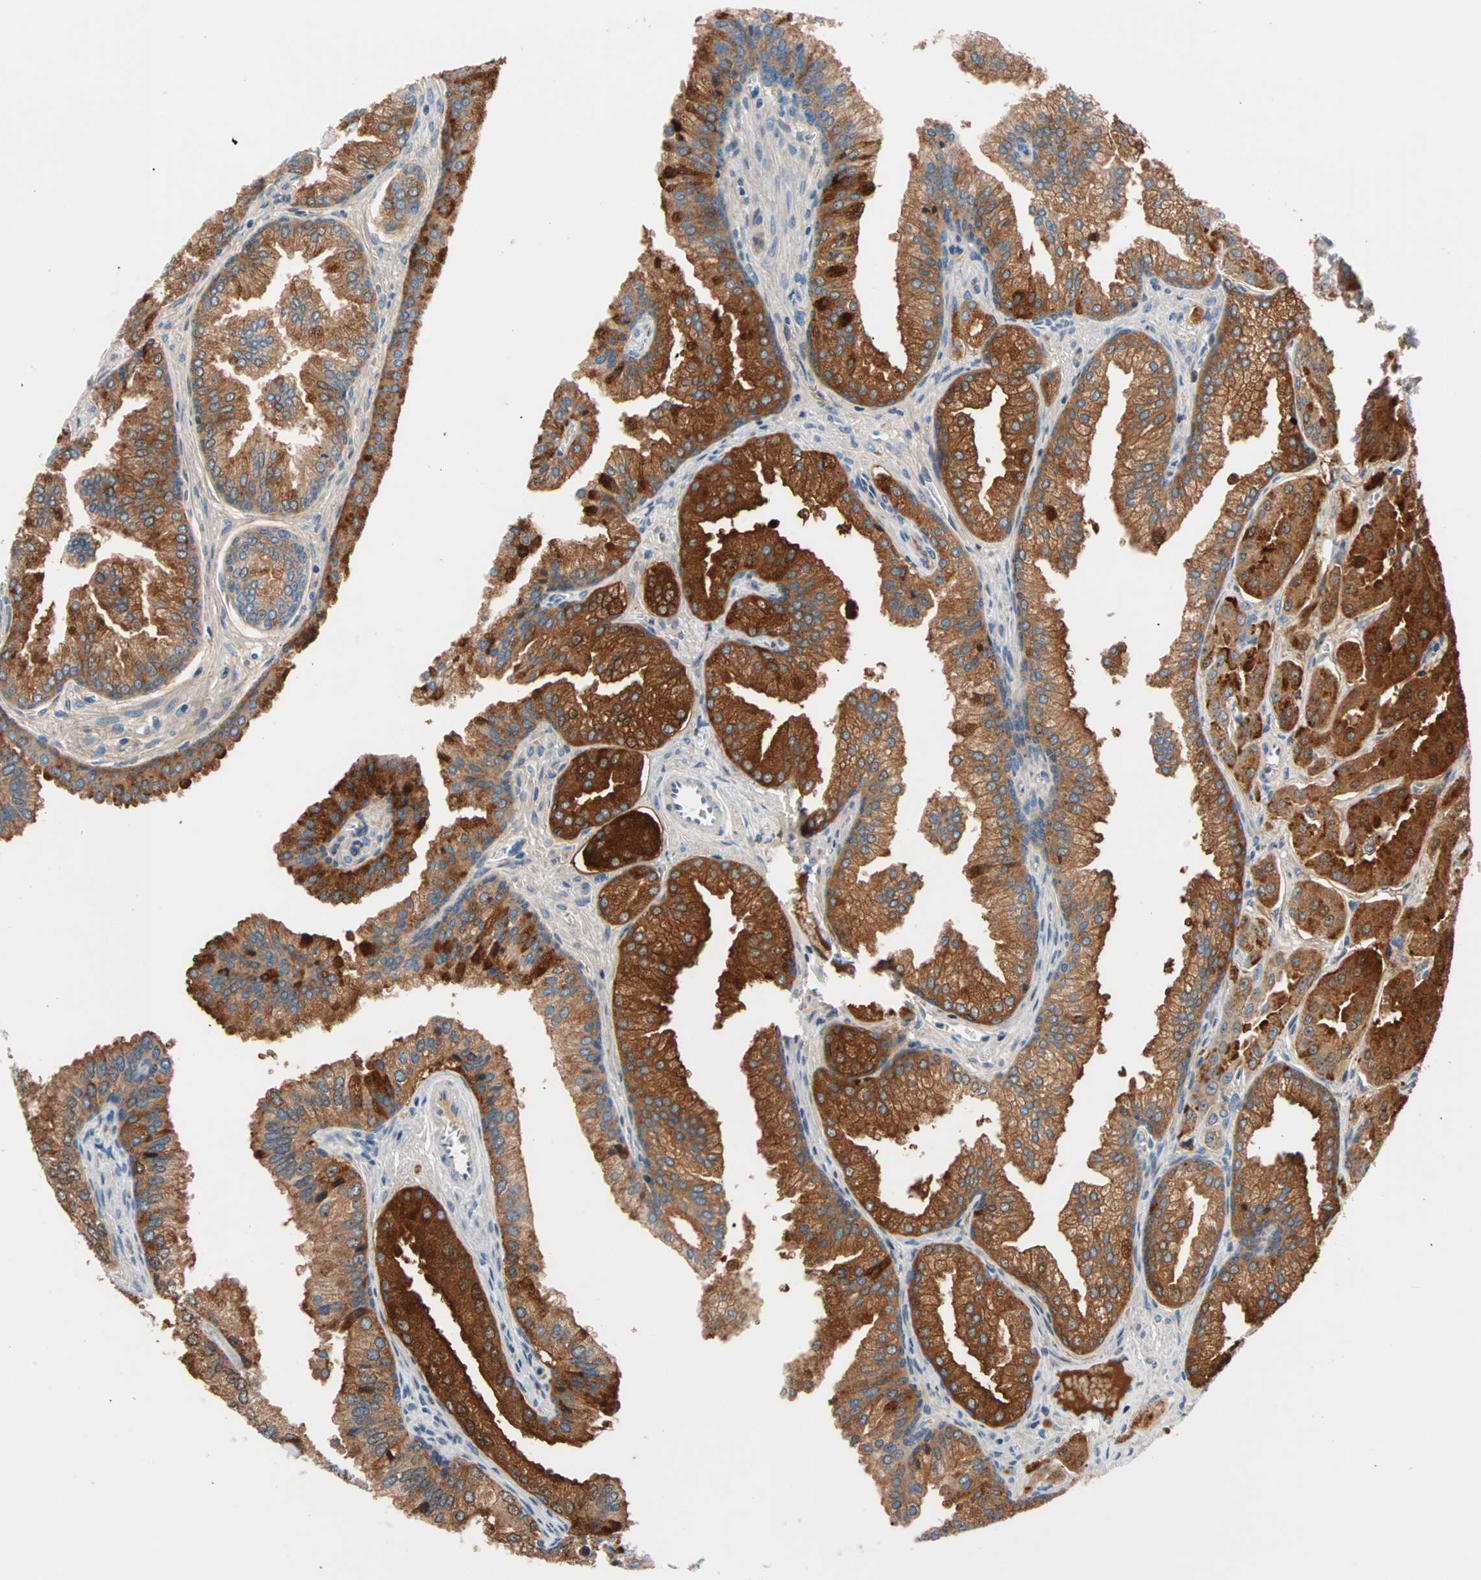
{"staining": {"intensity": "strong", "quantity": ">75%", "location": "cytoplasmic/membranous"}, "tissue": "prostate cancer", "cell_type": "Tumor cells", "image_type": "cancer", "snomed": [{"axis": "morphology", "description": "Adenocarcinoma, Low grade"}, {"axis": "topography", "description": "Prostate"}], "caption": "Immunohistochemistry staining of prostate cancer, which displays high levels of strong cytoplasmic/membranous positivity in about >75% of tumor cells indicating strong cytoplasmic/membranous protein expression. The staining was performed using DAB (3,3'-diaminobenzidine) (brown) for protein detection and nuclei were counterstained in hematoxylin (blue).", "gene": "TMEM163", "patient": {"sex": "male", "age": 59}}